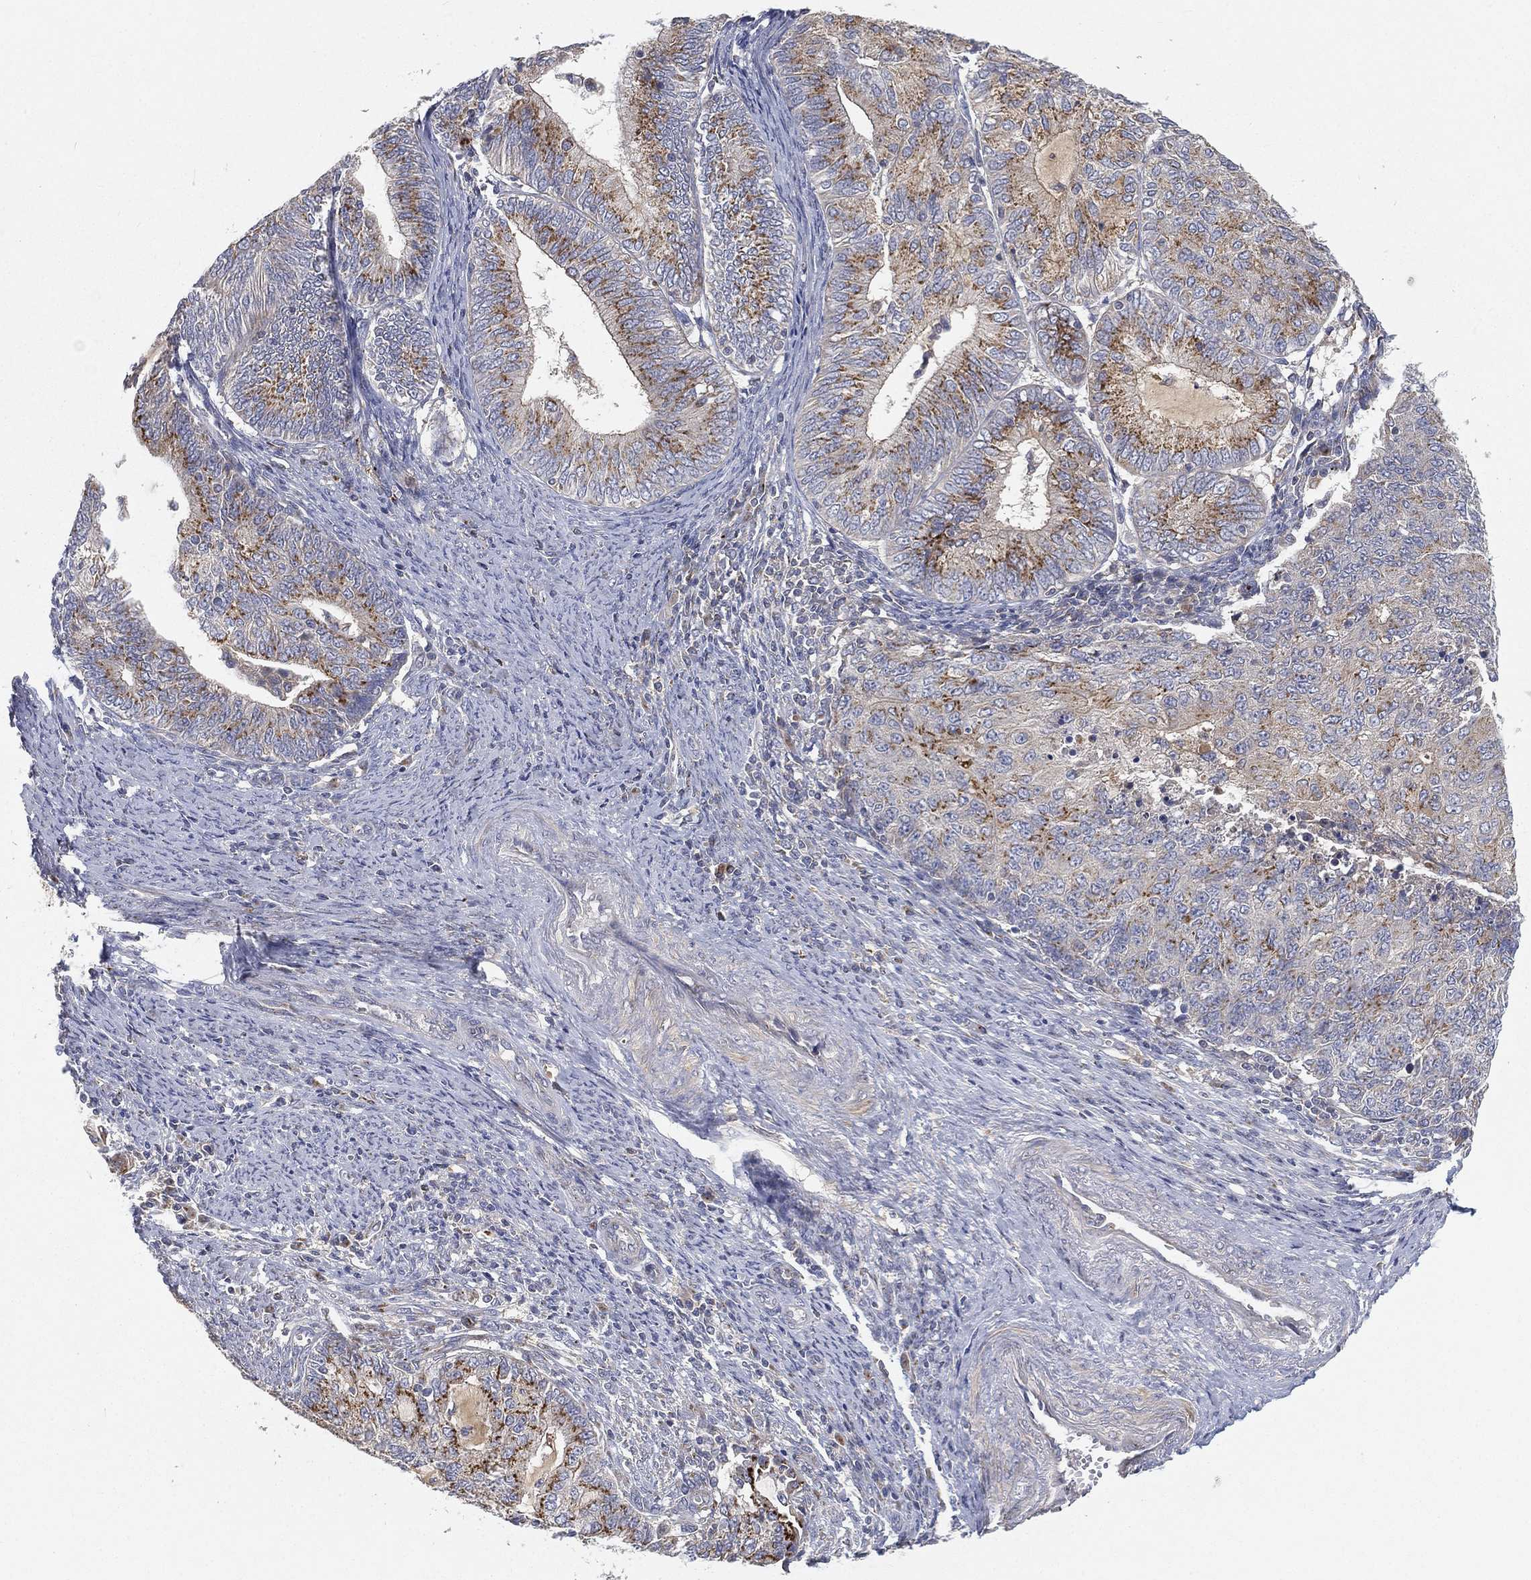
{"staining": {"intensity": "strong", "quantity": "25%-75%", "location": "cytoplasmic/membranous"}, "tissue": "endometrial cancer", "cell_type": "Tumor cells", "image_type": "cancer", "snomed": [{"axis": "morphology", "description": "Adenocarcinoma, NOS"}, {"axis": "topography", "description": "Endometrium"}], "caption": "A brown stain highlights strong cytoplasmic/membranous positivity of a protein in human endometrial cancer tumor cells.", "gene": "CTSL", "patient": {"sex": "female", "age": 82}}